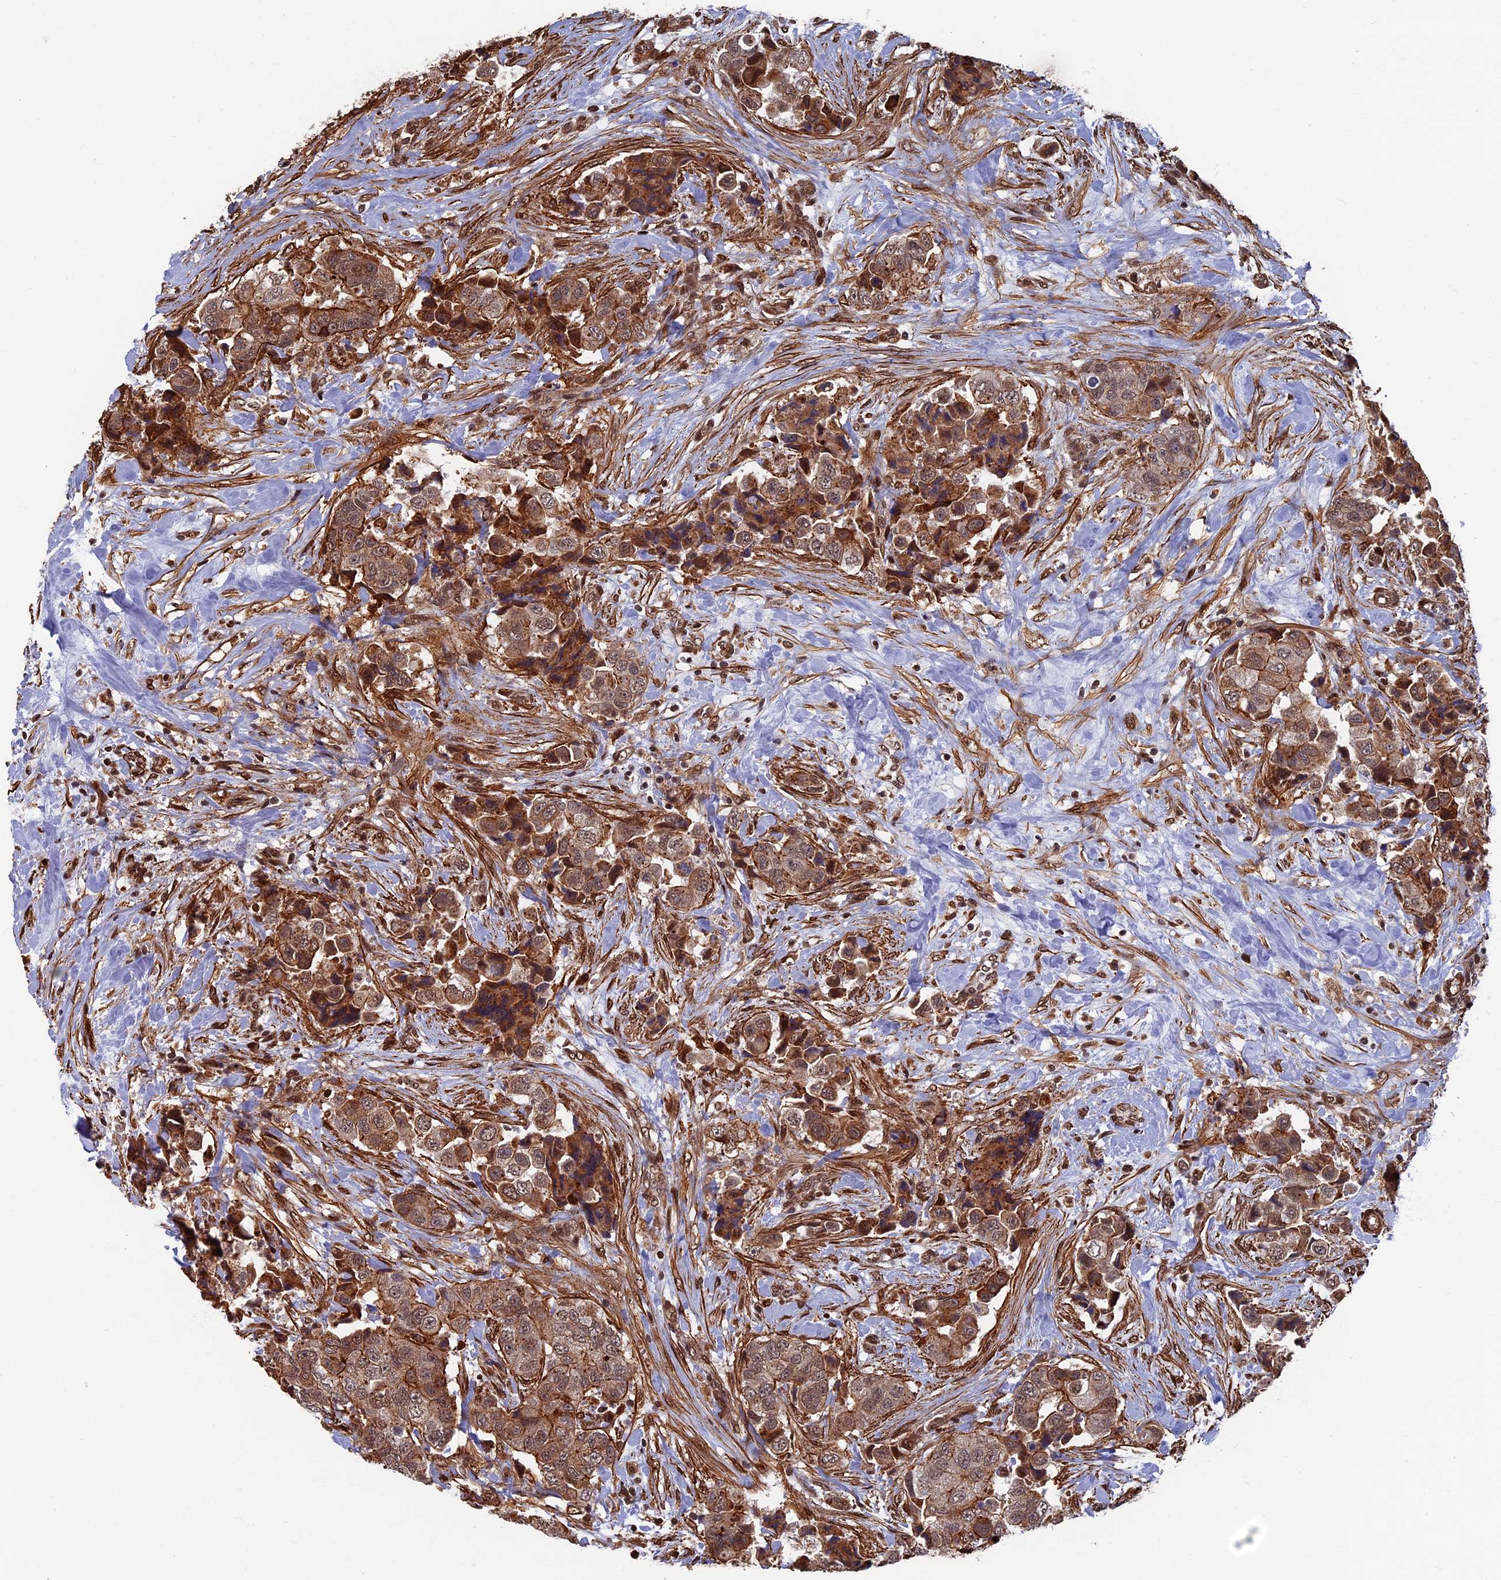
{"staining": {"intensity": "moderate", "quantity": ">75%", "location": "cytoplasmic/membranous,nuclear"}, "tissue": "breast cancer", "cell_type": "Tumor cells", "image_type": "cancer", "snomed": [{"axis": "morphology", "description": "Normal tissue, NOS"}, {"axis": "morphology", "description": "Duct carcinoma"}, {"axis": "topography", "description": "Breast"}], "caption": "Immunohistochemistry photomicrograph of neoplastic tissue: breast intraductal carcinoma stained using immunohistochemistry (IHC) reveals medium levels of moderate protein expression localized specifically in the cytoplasmic/membranous and nuclear of tumor cells, appearing as a cytoplasmic/membranous and nuclear brown color.", "gene": "CTDP1", "patient": {"sex": "female", "age": 62}}